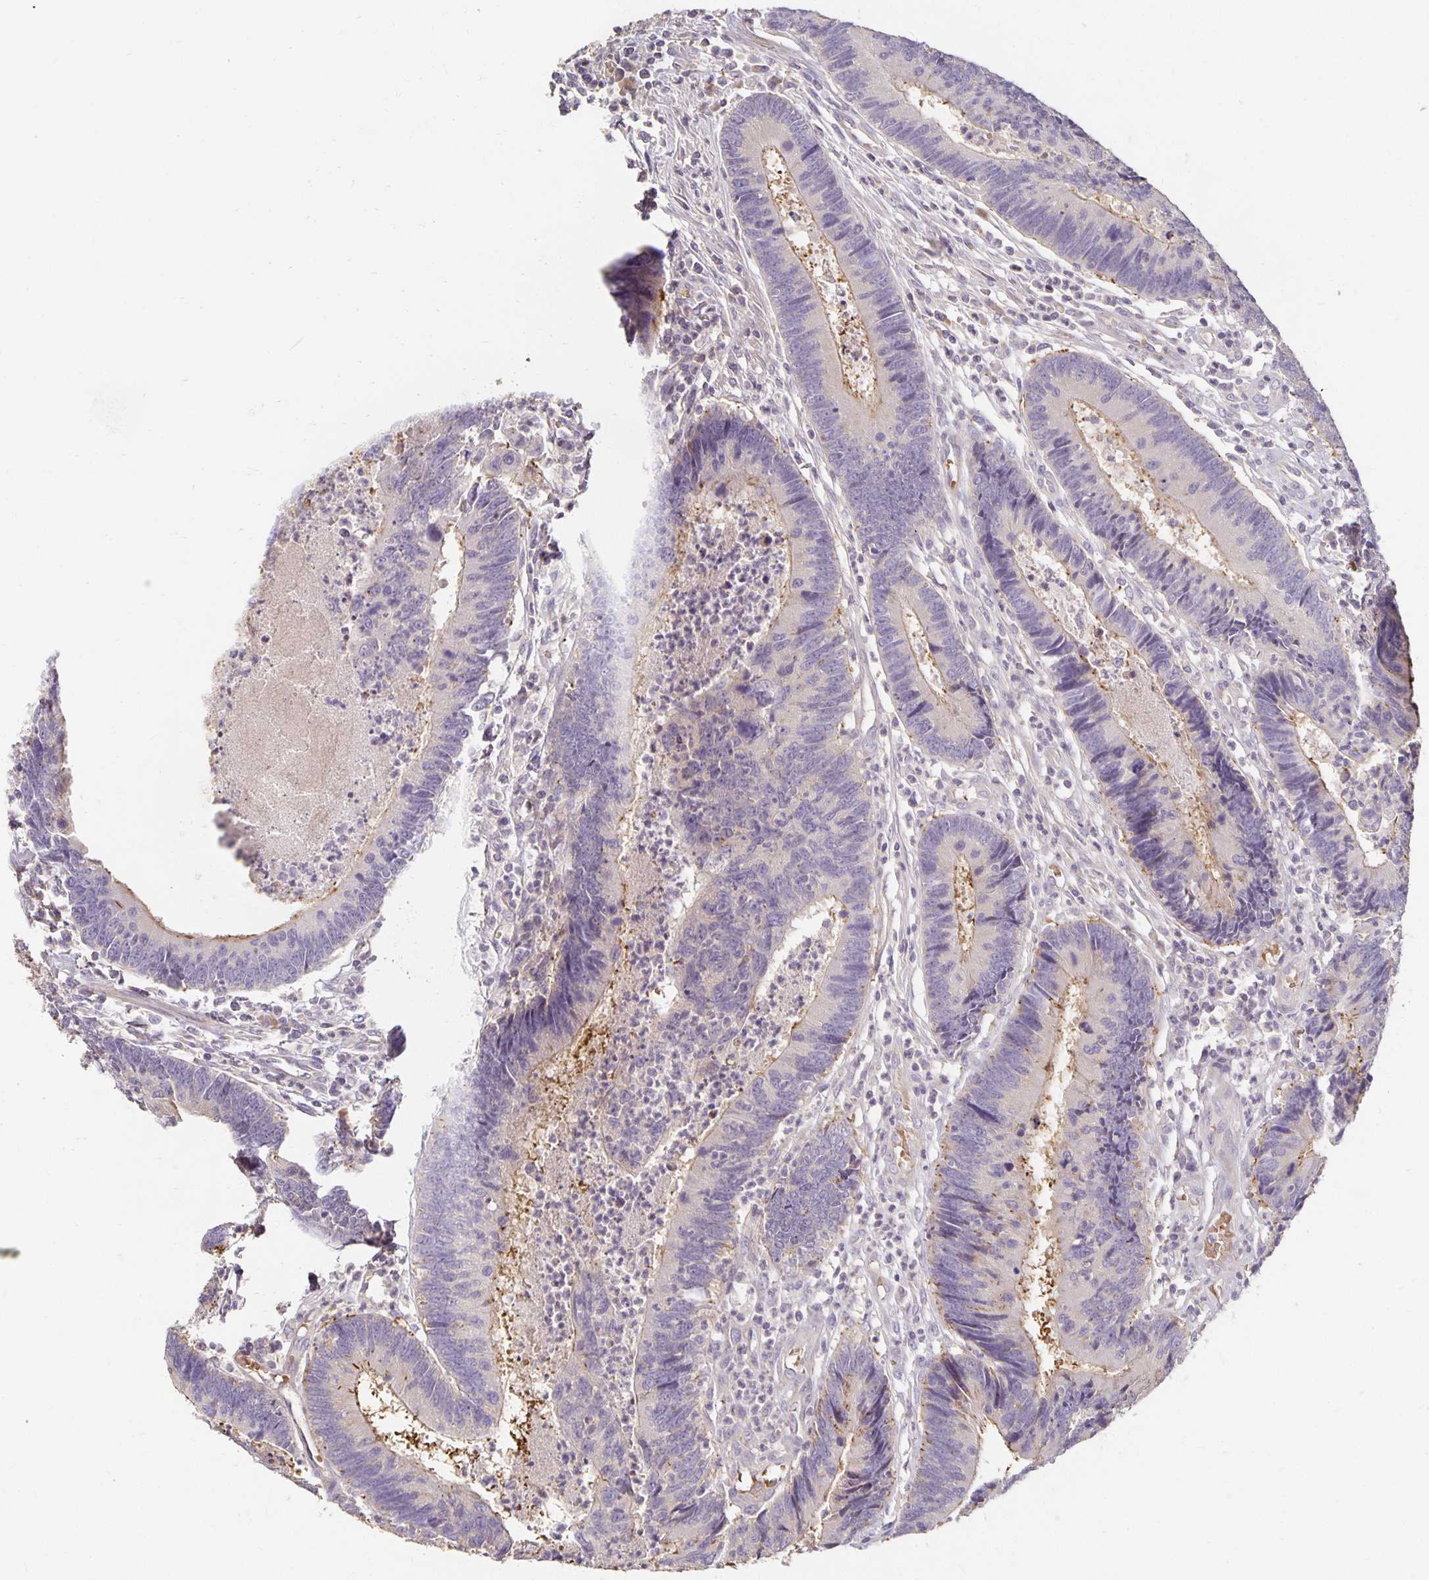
{"staining": {"intensity": "weak", "quantity": "<25%", "location": "cytoplasmic/membranous"}, "tissue": "colorectal cancer", "cell_type": "Tumor cells", "image_type": "cancer", "snomed": [{"axis": "morphology", "description": "Adenocarcinoma, NOS"}, {"axis": "topography", "description": "Colon"}], "caption": "This is an IHC photomicrograph of human adenocarcinoma (colorectal). There is no positivity in tumor cells.", "gene": "CST6", "patient": {"sex": "female", "age": 67}}